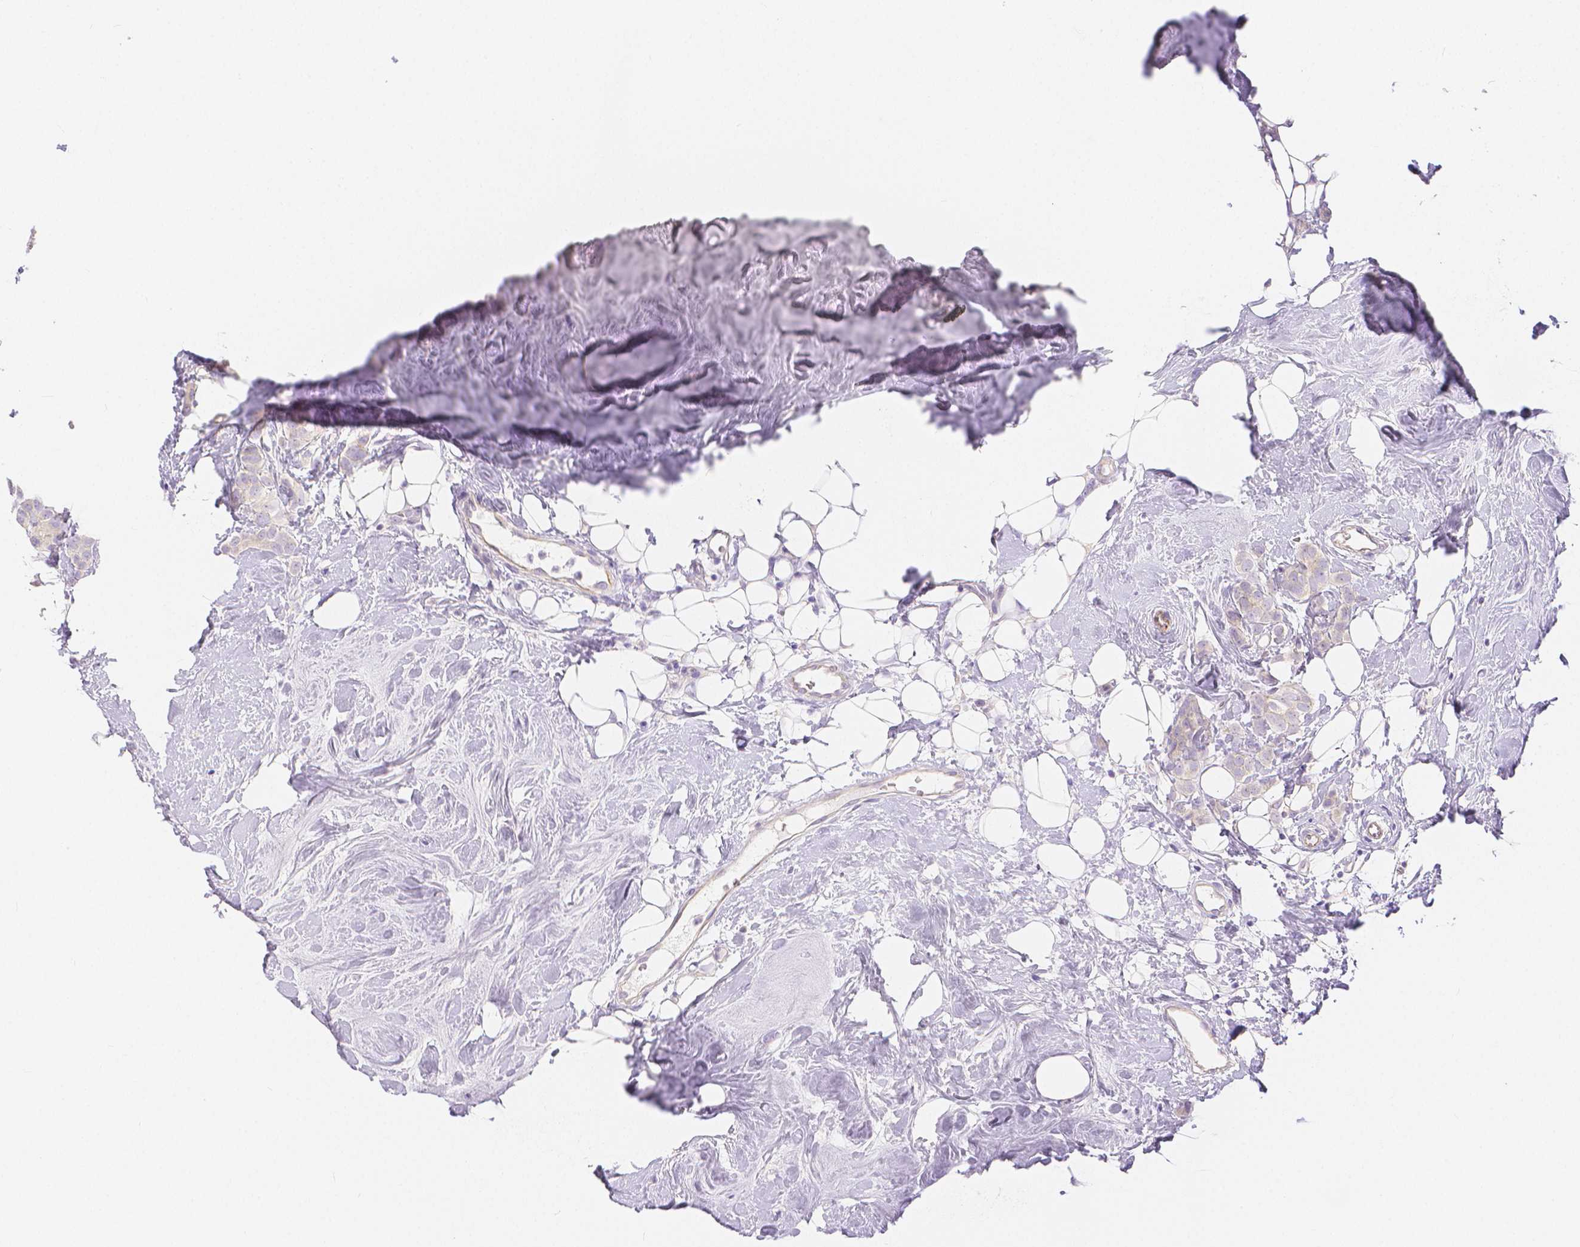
{"staining": {"intensity": "negative", "quantity": "none", "location": "none"}, "tissue": "breast cancer", "cell_type": "Tumor cells", "image_type": "cancer", "snomed": [{"axis": "morphology", "description": "Lobular carcinoma"}, {"axis": "topography", "description": "Breast"}], "caption": "Image shows no significant protein staining in tumor cells of breast lobular carcinoma.", "gene": "SLC27A5", "patient": {"sex": "female", "age": 49}}